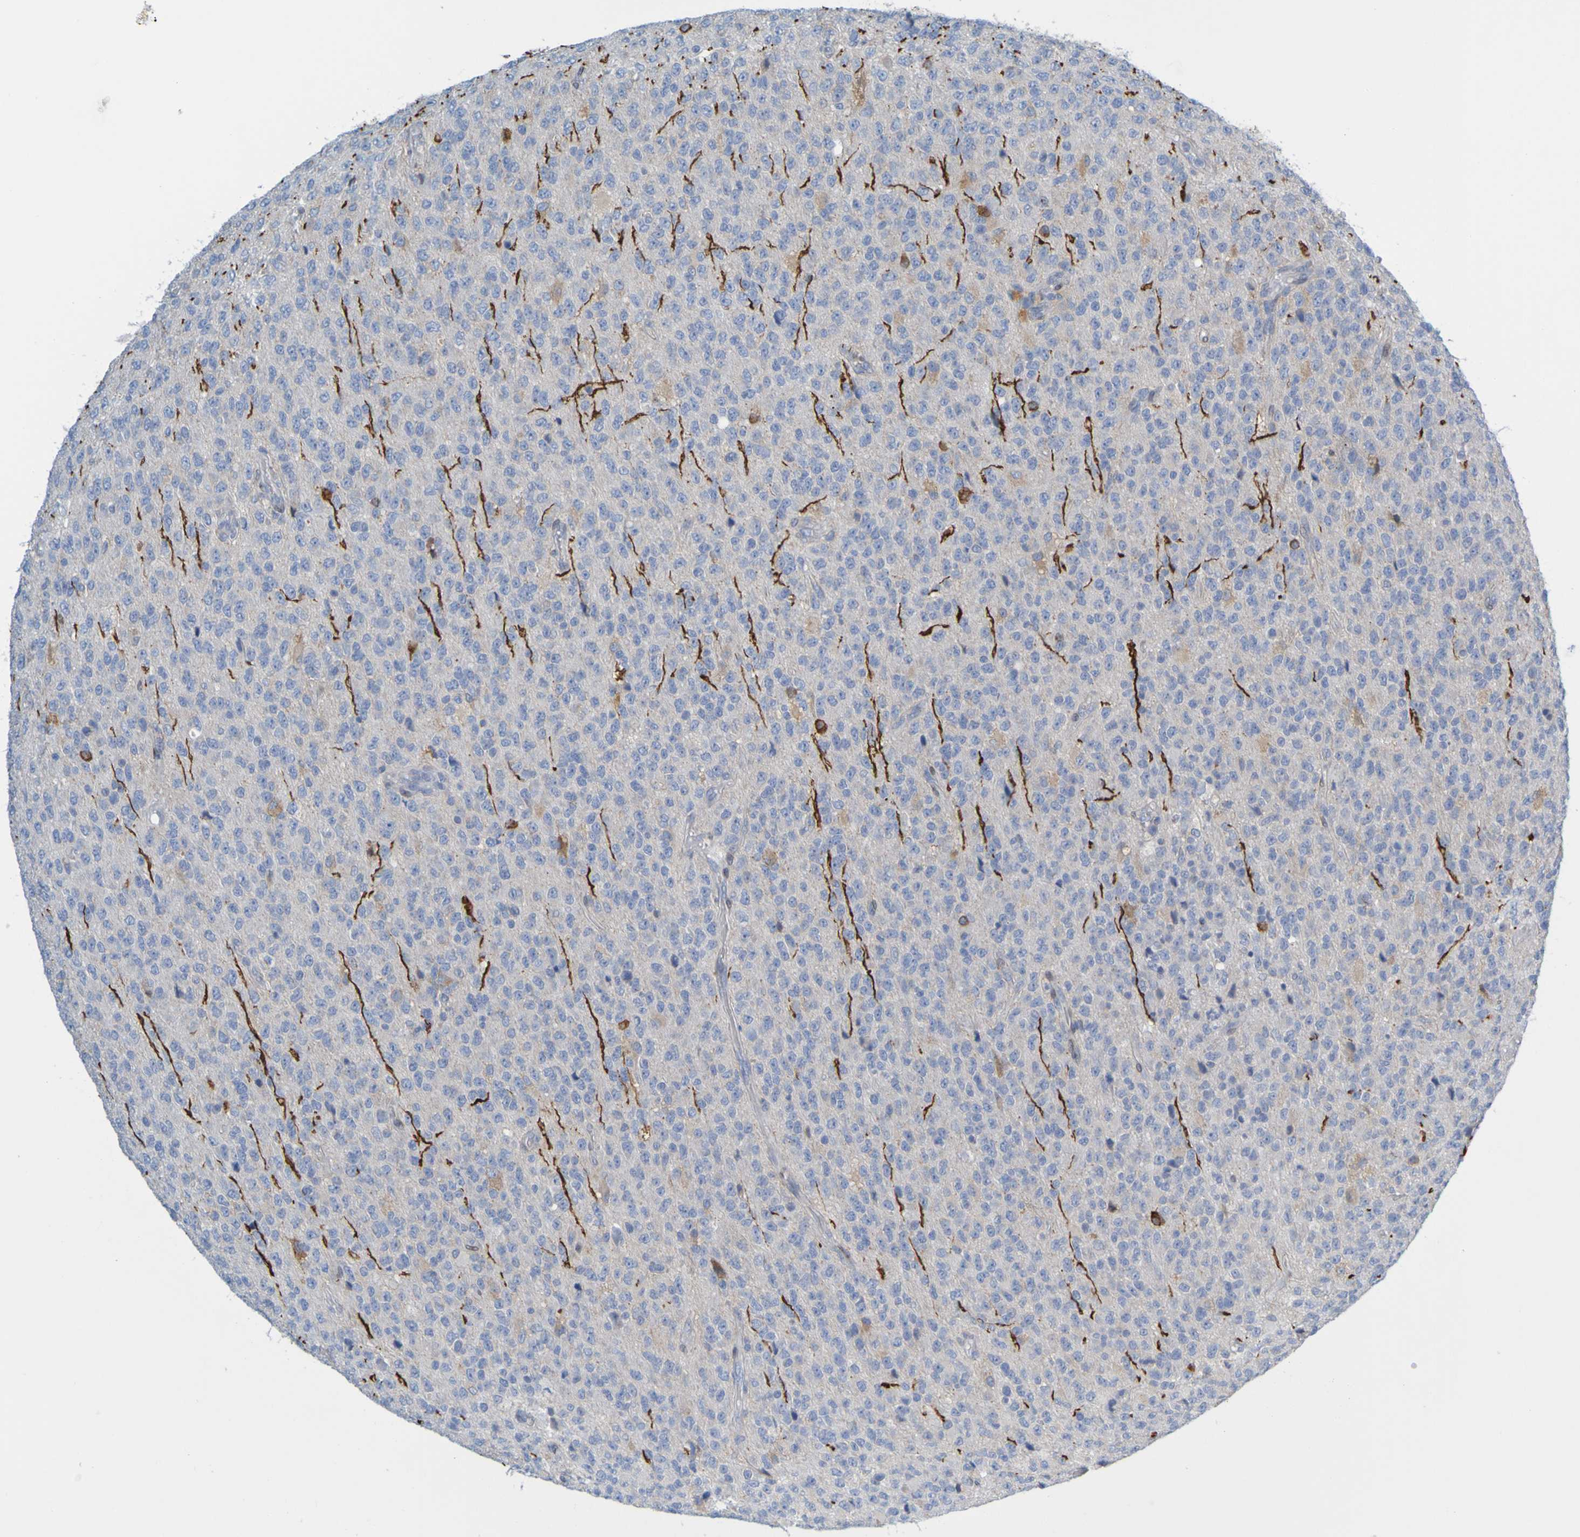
{"staining": {"intensity": "moderate", "quantity": "<25%", "location": "cytoplasmic/membranous"}, "tissue": "glioma", "cell_type": "Tumor cells", "image_type": "cancer", "snomed": [{"axis": "morphology", "description": "Glioma, malignant, High grade"}, {"axis": "topography", "description": "pancreas cauda"}], "caption": "Immunohistochemical staining of malignant high-grade glioma demonstrates moderate cytoplasmic/membranous protein positivity in about <25% of tumor cells. (DAB = brown stain, brightfield microscopy at high magnification).", "gene": "MAG", "patient": {"sex": "male", "age": 60}}